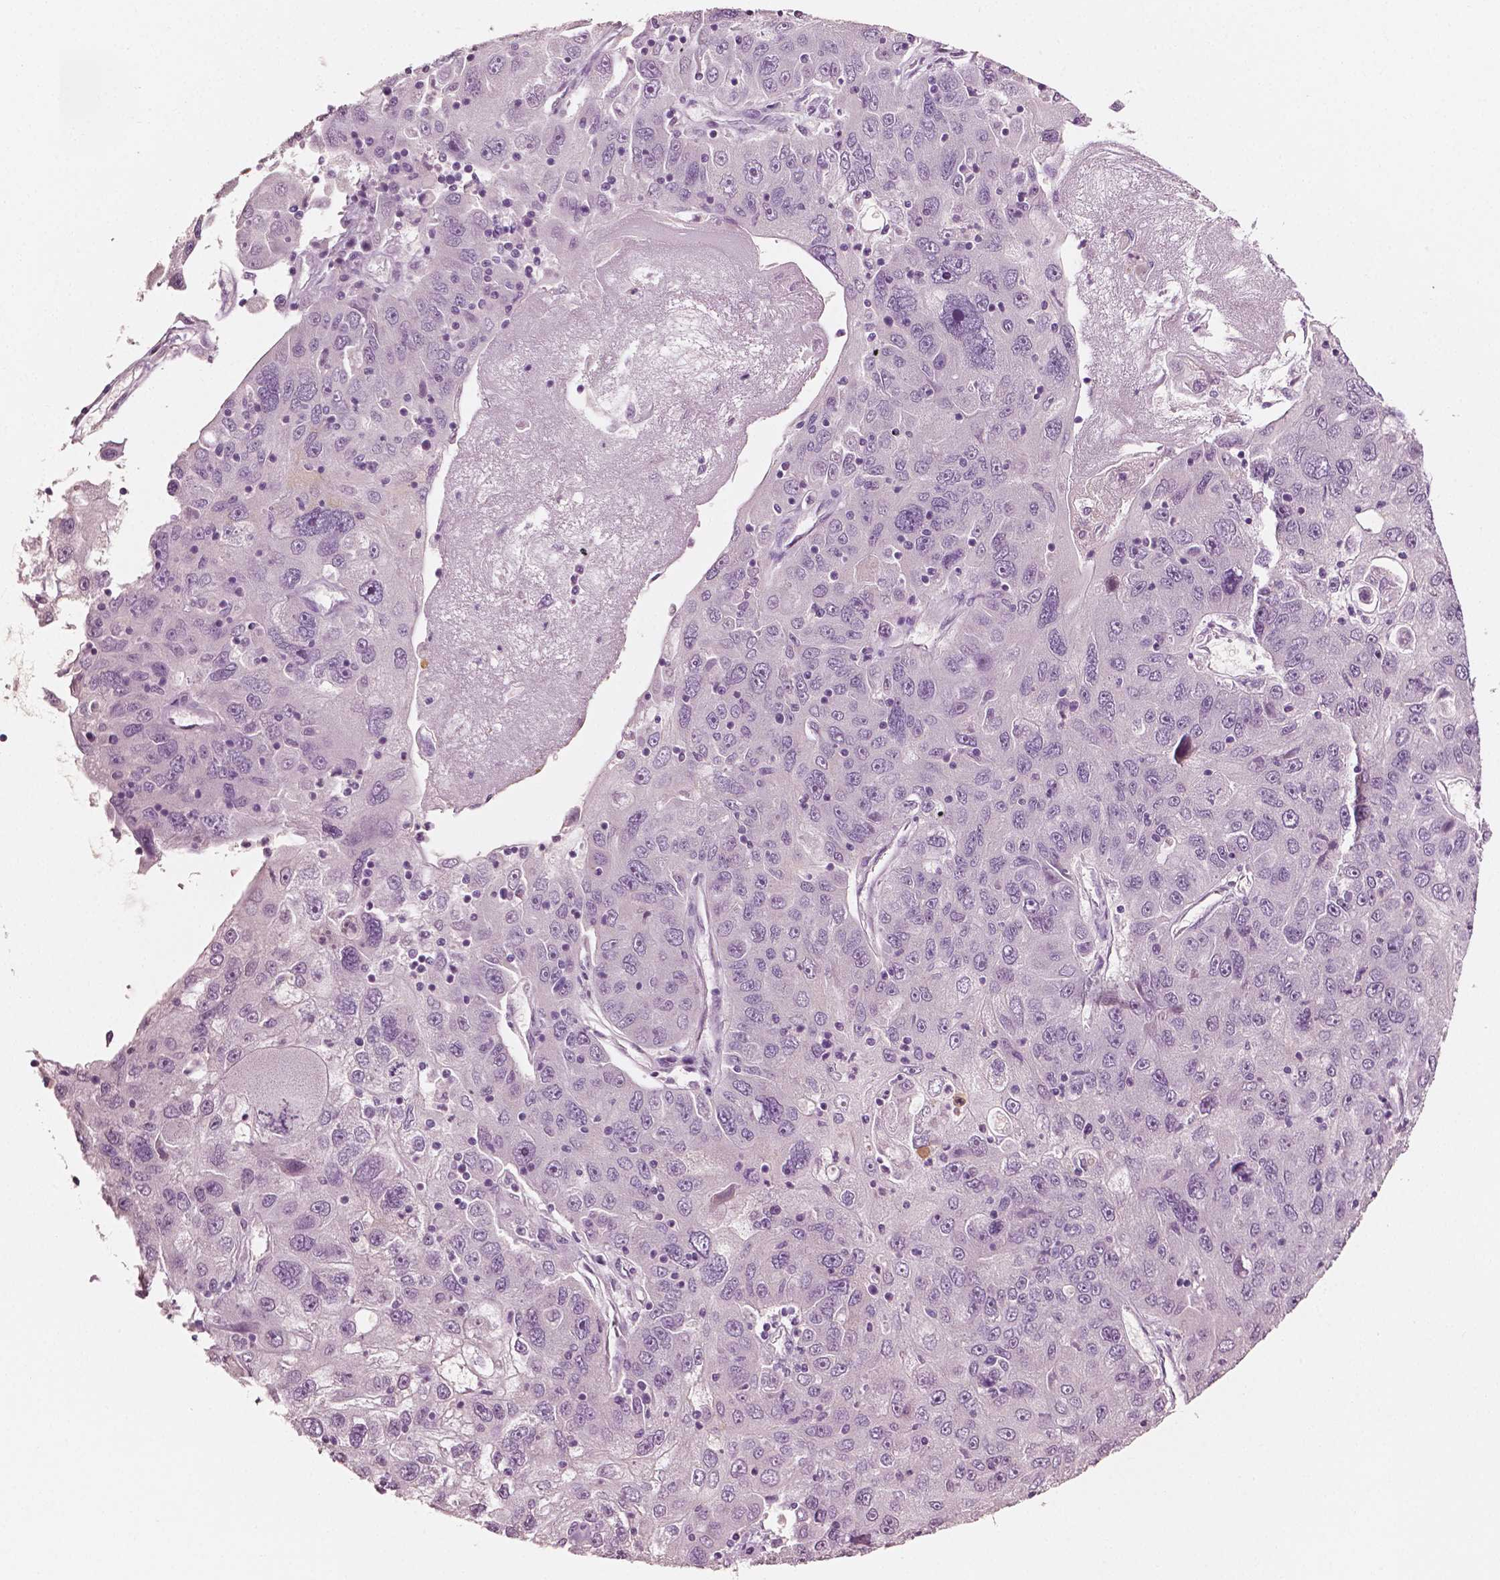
{"staining": {"intensity": "weak", "quantity": "<25%", "location": "nuclear"}, "tissue": "stomach cancer", "cell_type": "Tumor cells", "image_type": "cancer", "snomed": [{"axis": "morphology", "description": "Adenocarcinoma, NOS"}, {"axis": "topography", "description": "Stomach"}], "caption": "The immunohistochemistry (IHC) photomicrograph has no significant staining in tumor cells of stomach adenocarcinoma tissue.", "gene": "APOA4", "patient": {"sex": "male", "age": 56}}